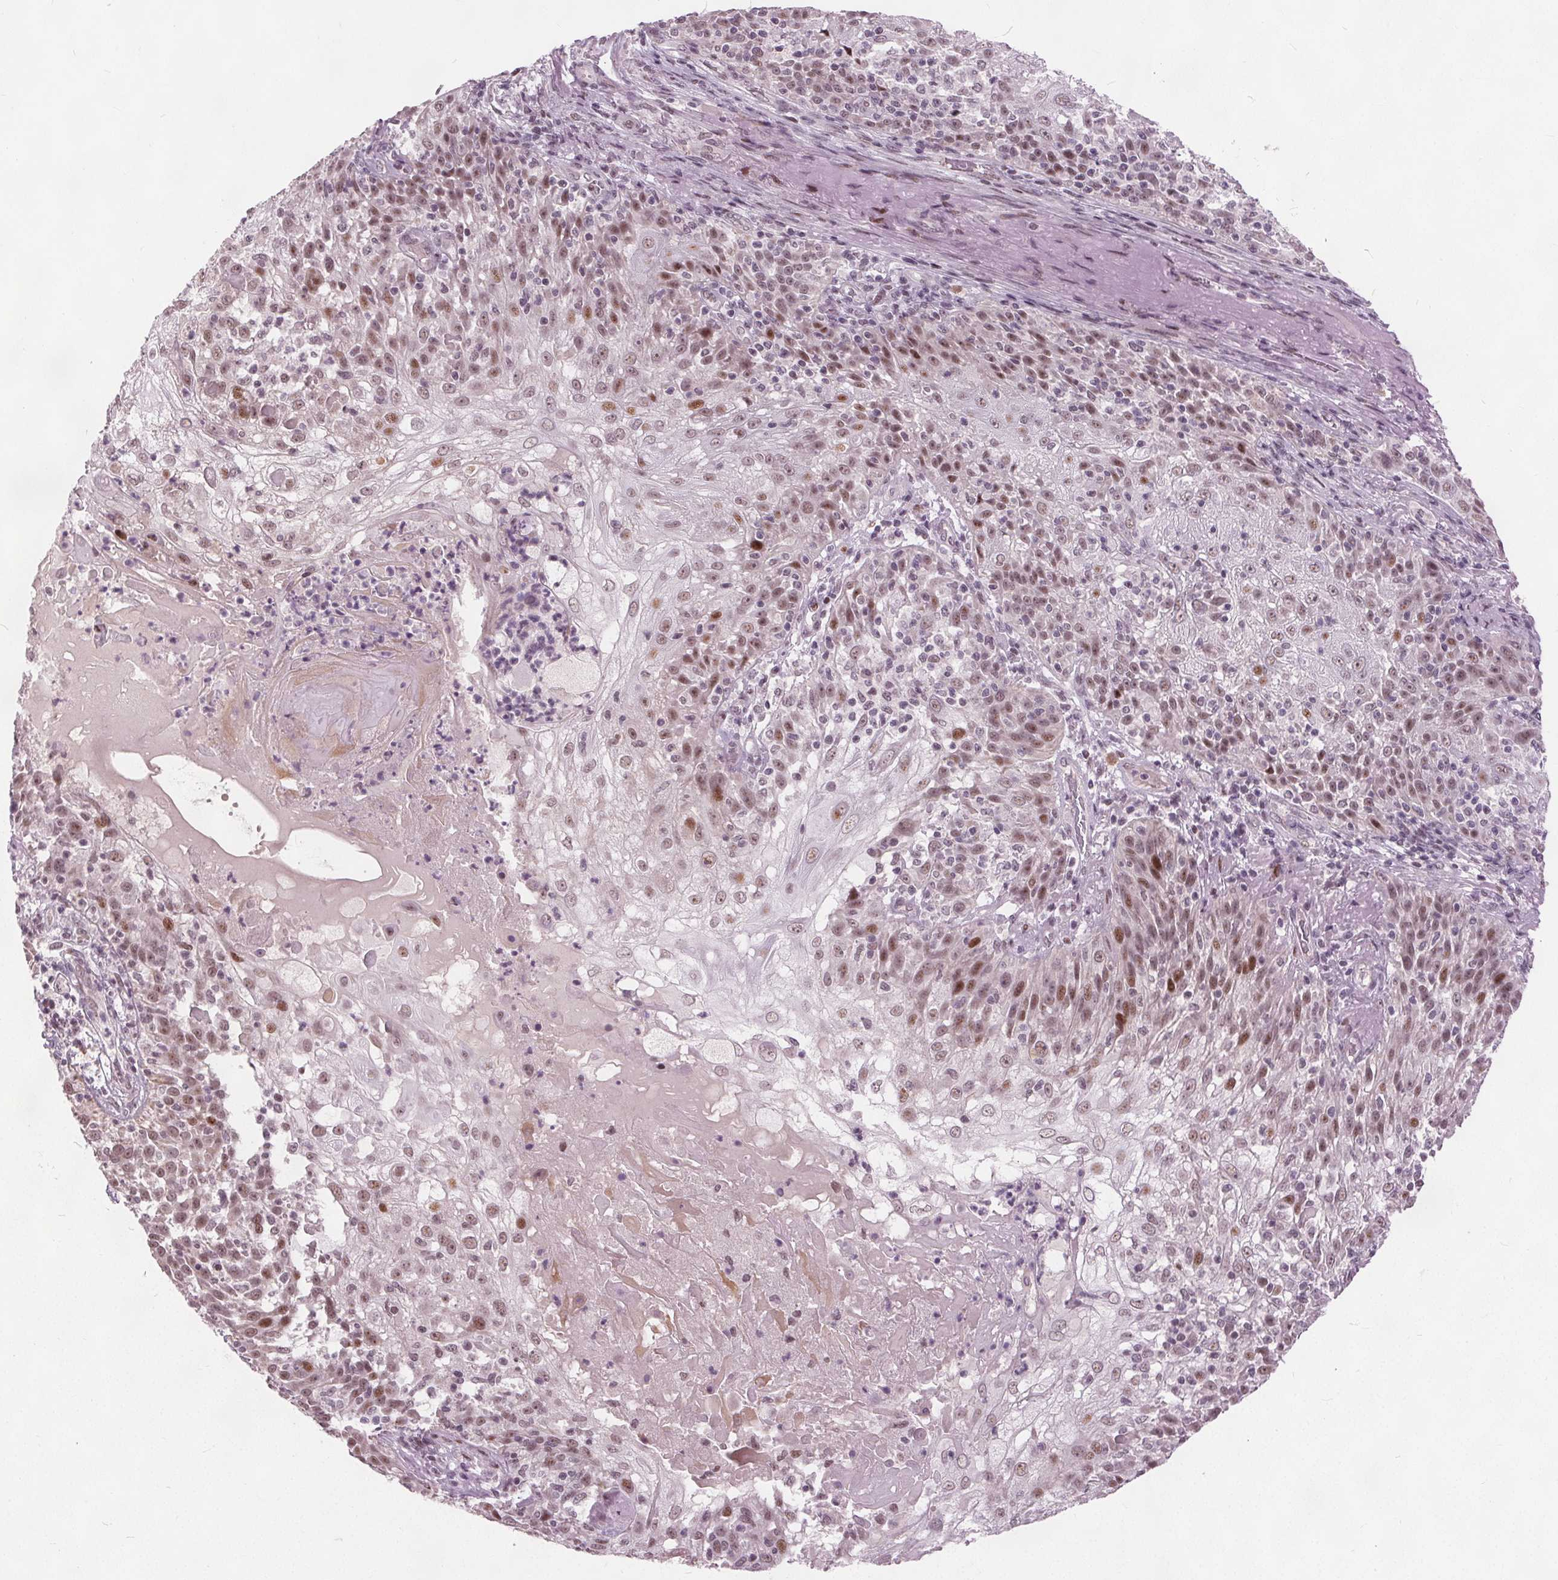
{"staining": {"intensity": "moderate", "quantity": "25%-75%", "location": "nuclear"}, "tissue": "skin cancer", "cell_type": "Tumor cells", "image_type": "cancer", "snomed": [{"axis": "morphology", "description": "Normal tissue, NOS"}, {"axis": "morphology", "description": "Squamous cell carcinoma, NOS"}, {"axis": "topography", "description": "Skin"}], "caption": "Moderate nuclear expression is identified in about 25%-75% of tumor cells in skin squamous cell carcinoma. (IHC, brightfield microscopy, high magnification).", "gene": "TTC34", "patient": {"sex": "female", "age": 83}}